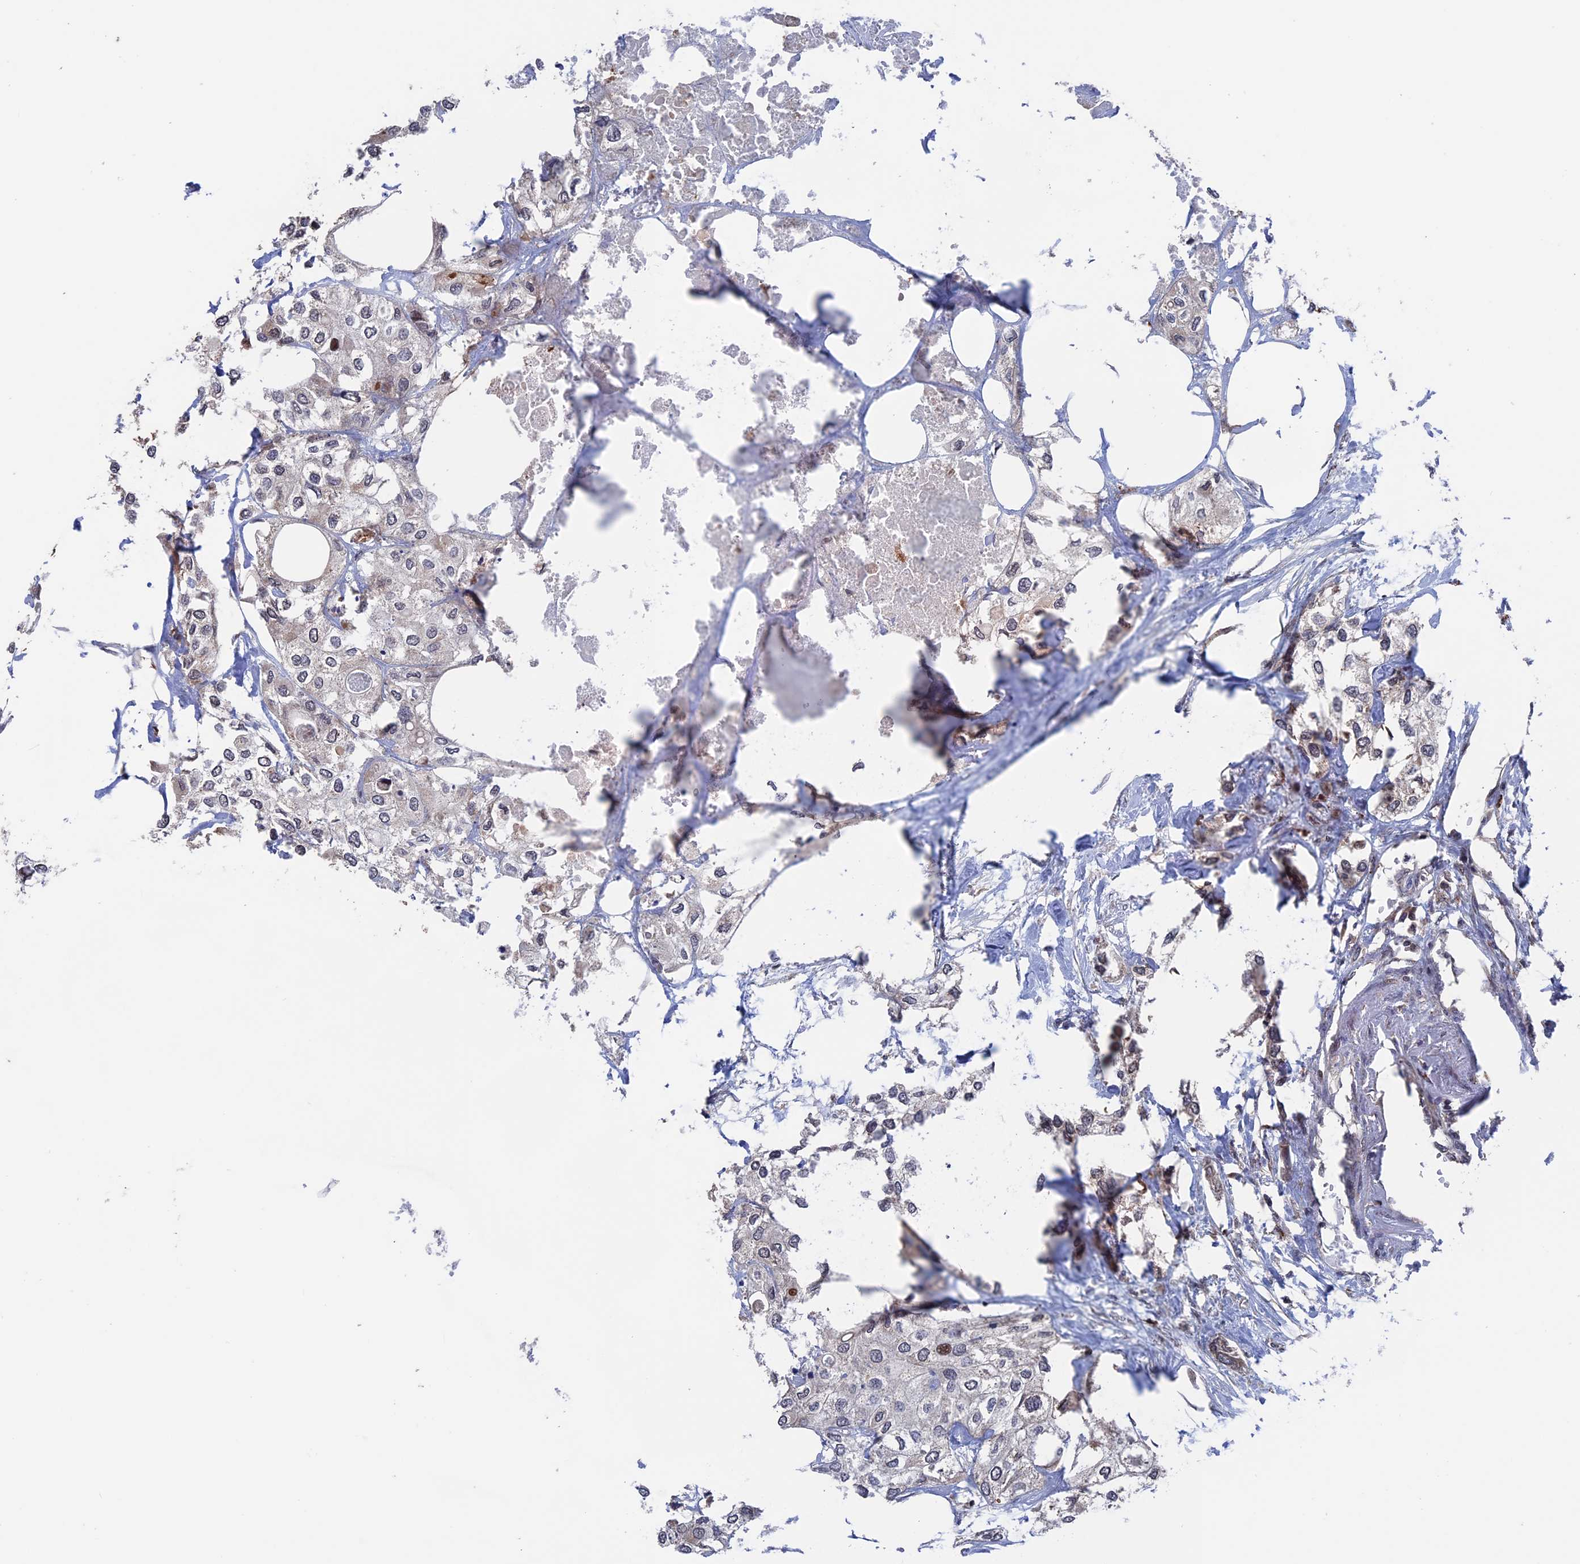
{"staining": {"intensity": "negative", "quantity": "none", "location": "none"}, "tissue": "urothelial cancer", "cell_type": "Tumor cells", "image_type": "cancer", "snomed": [{"axis": "morphology", "description": "Urothelial carcinoma, High grade"}, {"axis": "topography", "description": "Urinary bladder"}], "caption": "Tumor cells are negative for protein expression in human high-grade urothelial carcinoma.", "gene": "PLA2G15", "patient": {"sex": "male", "age": 64}}